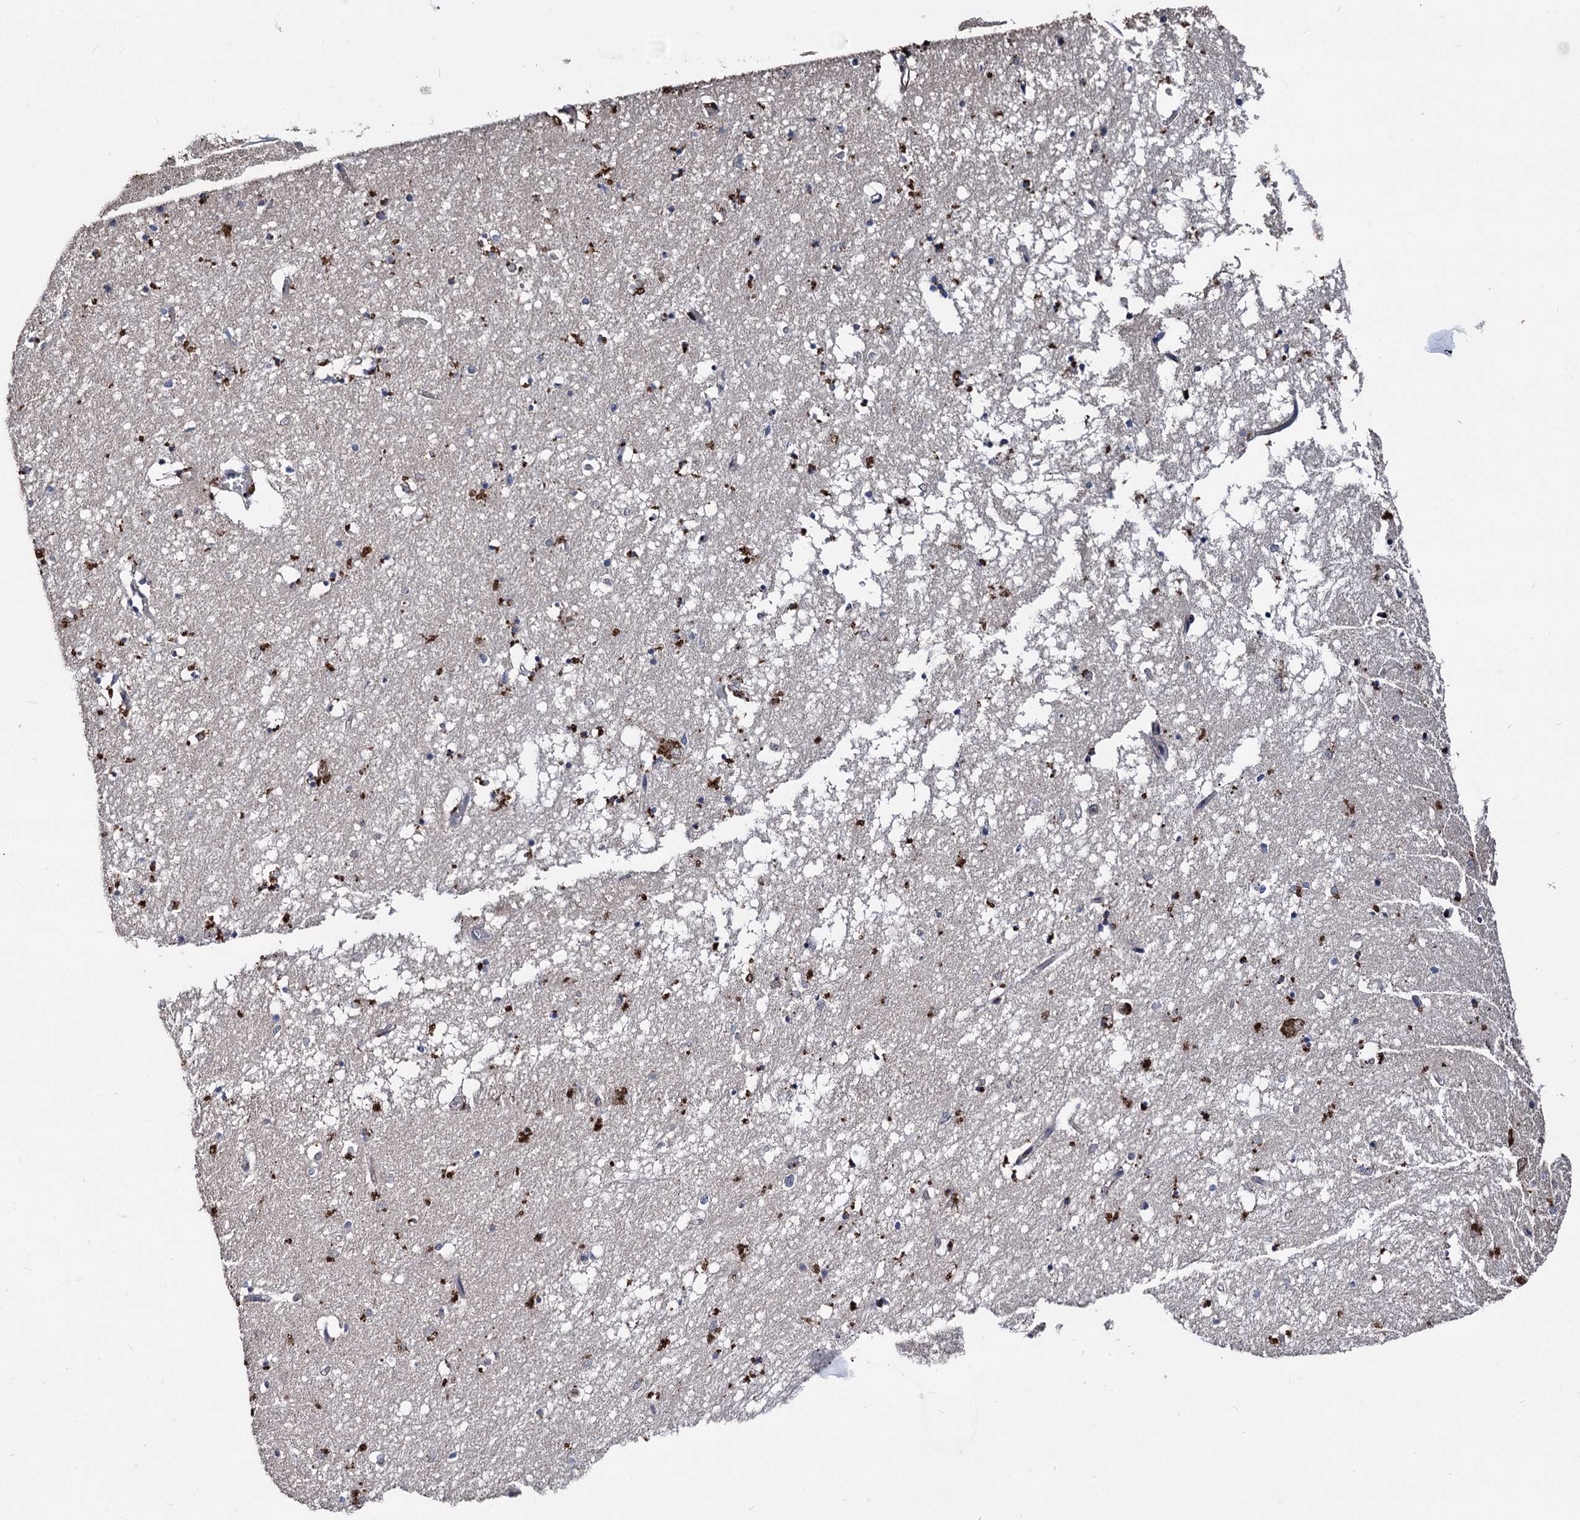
{"staining": {"intensity": "moderate", "quantity": "<25%", "location": "cytoplasmic/membranous"}, "tissue": "hippocampus", "cell_type": "Glial cells", "image_type": "normal", "snomed": [{"axis": "morphology", "description": "Normal tissue, NOS"}, {"axis": "topography", "description": "Hippocampus"}], "caption": "Hippocampus stained with IHC reveals moderate cytoplasmic/membranous staining in about <25% of glial cells. The protein is stained brown, and the nuclei are stained in blue (DAB (3,3'-diaminobenzidine) IHC with brightfield microscopy, high magnification).", "gene": "SMAGP", "patient": {"sex": "male", "age": 70}}